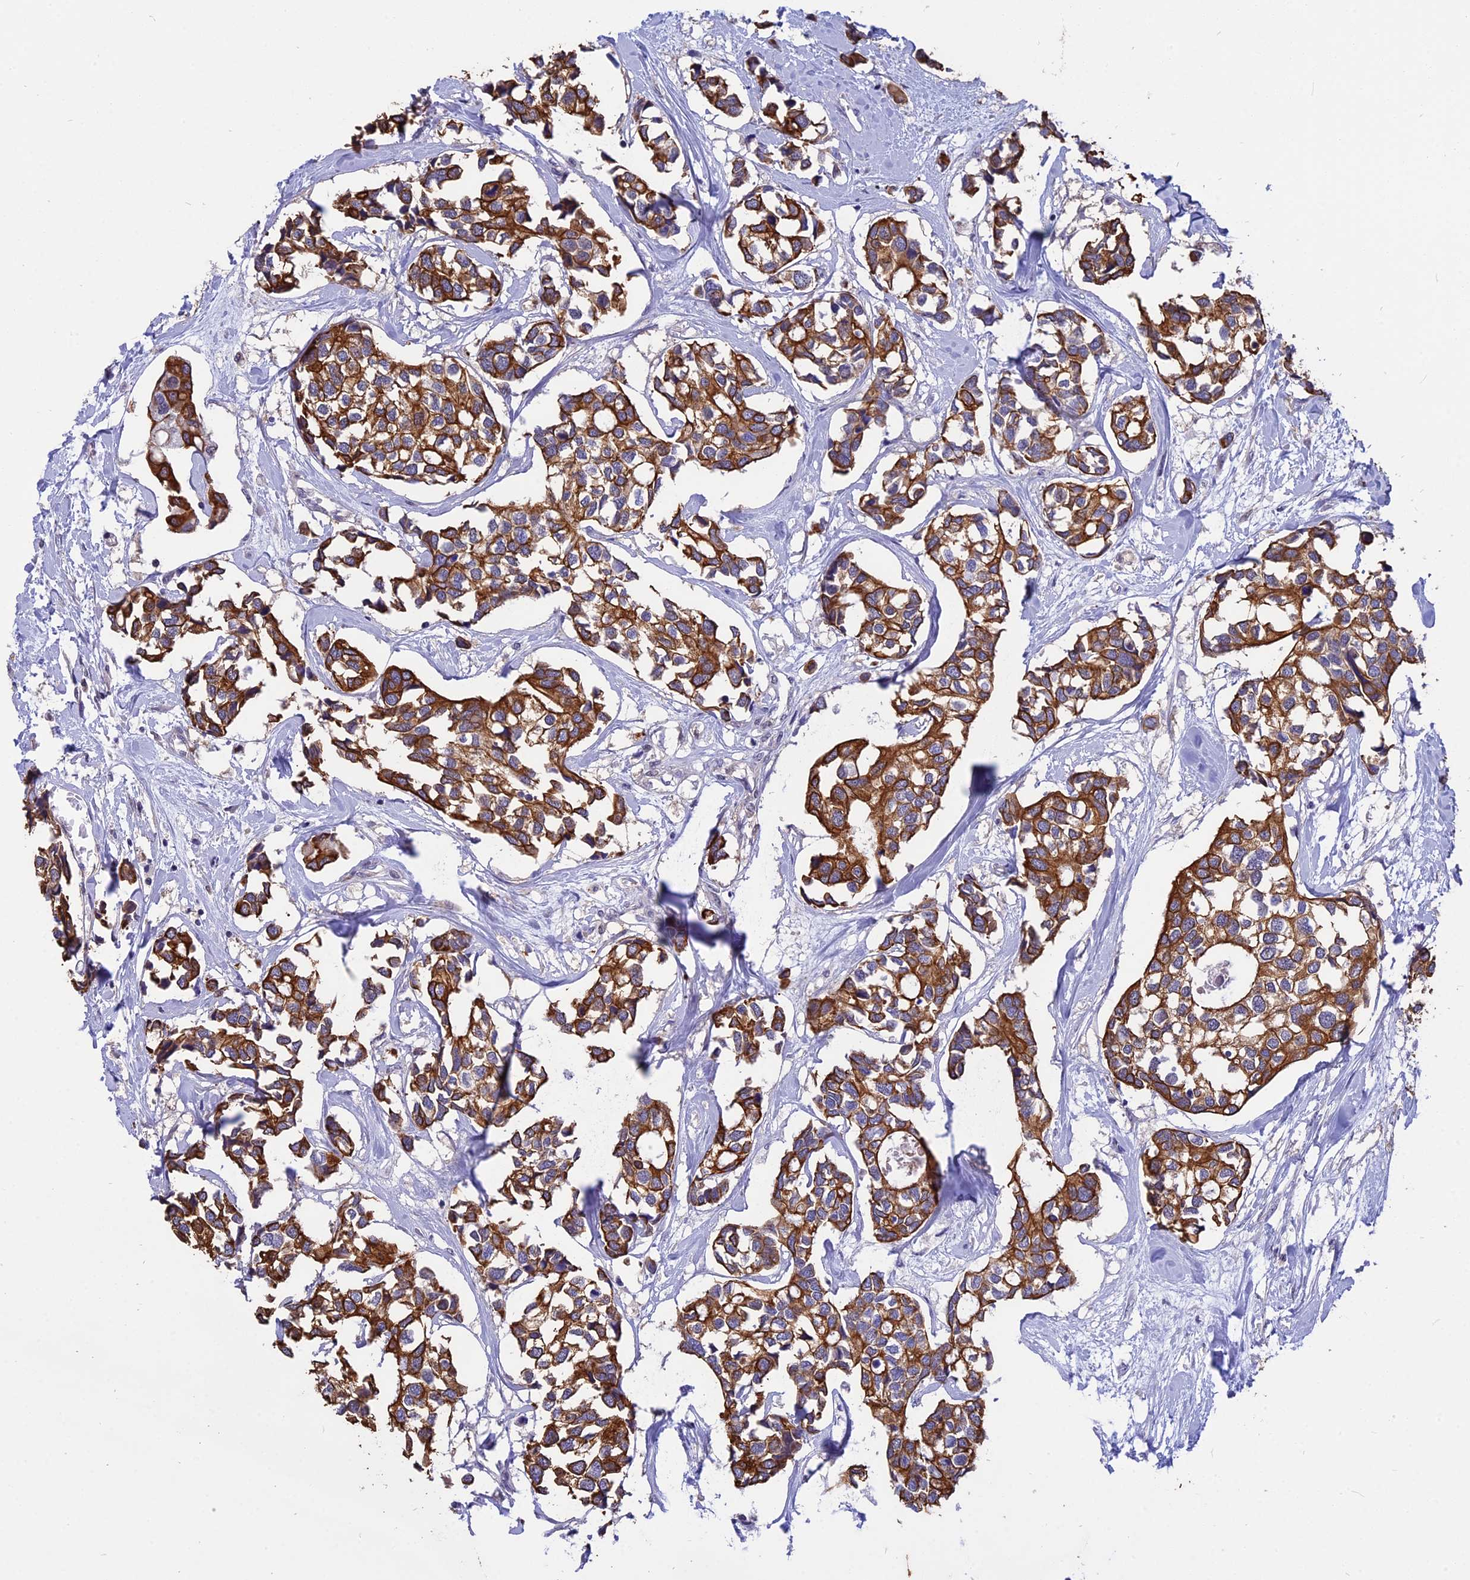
{"staining": {"intensity": "strong", "quantity": ">75%", "location": "cytoplasmic/membranous"}, "tissue": "breast cancer", "cell_type": "Tumor cells", "image_type": "cancer", "snomed": [{"axis": "morphology", "description": "Duct carcinoma"}, {"axis": "topography", "description": "Breast"}], "caption": "Tumor cells reveal strong cytoplasmic/membranous expression in about >75% of cells in breast cancer (intraductal carcinoma).", "gene": "STUB1", "patient": {"sex": "female", "age": 83}}